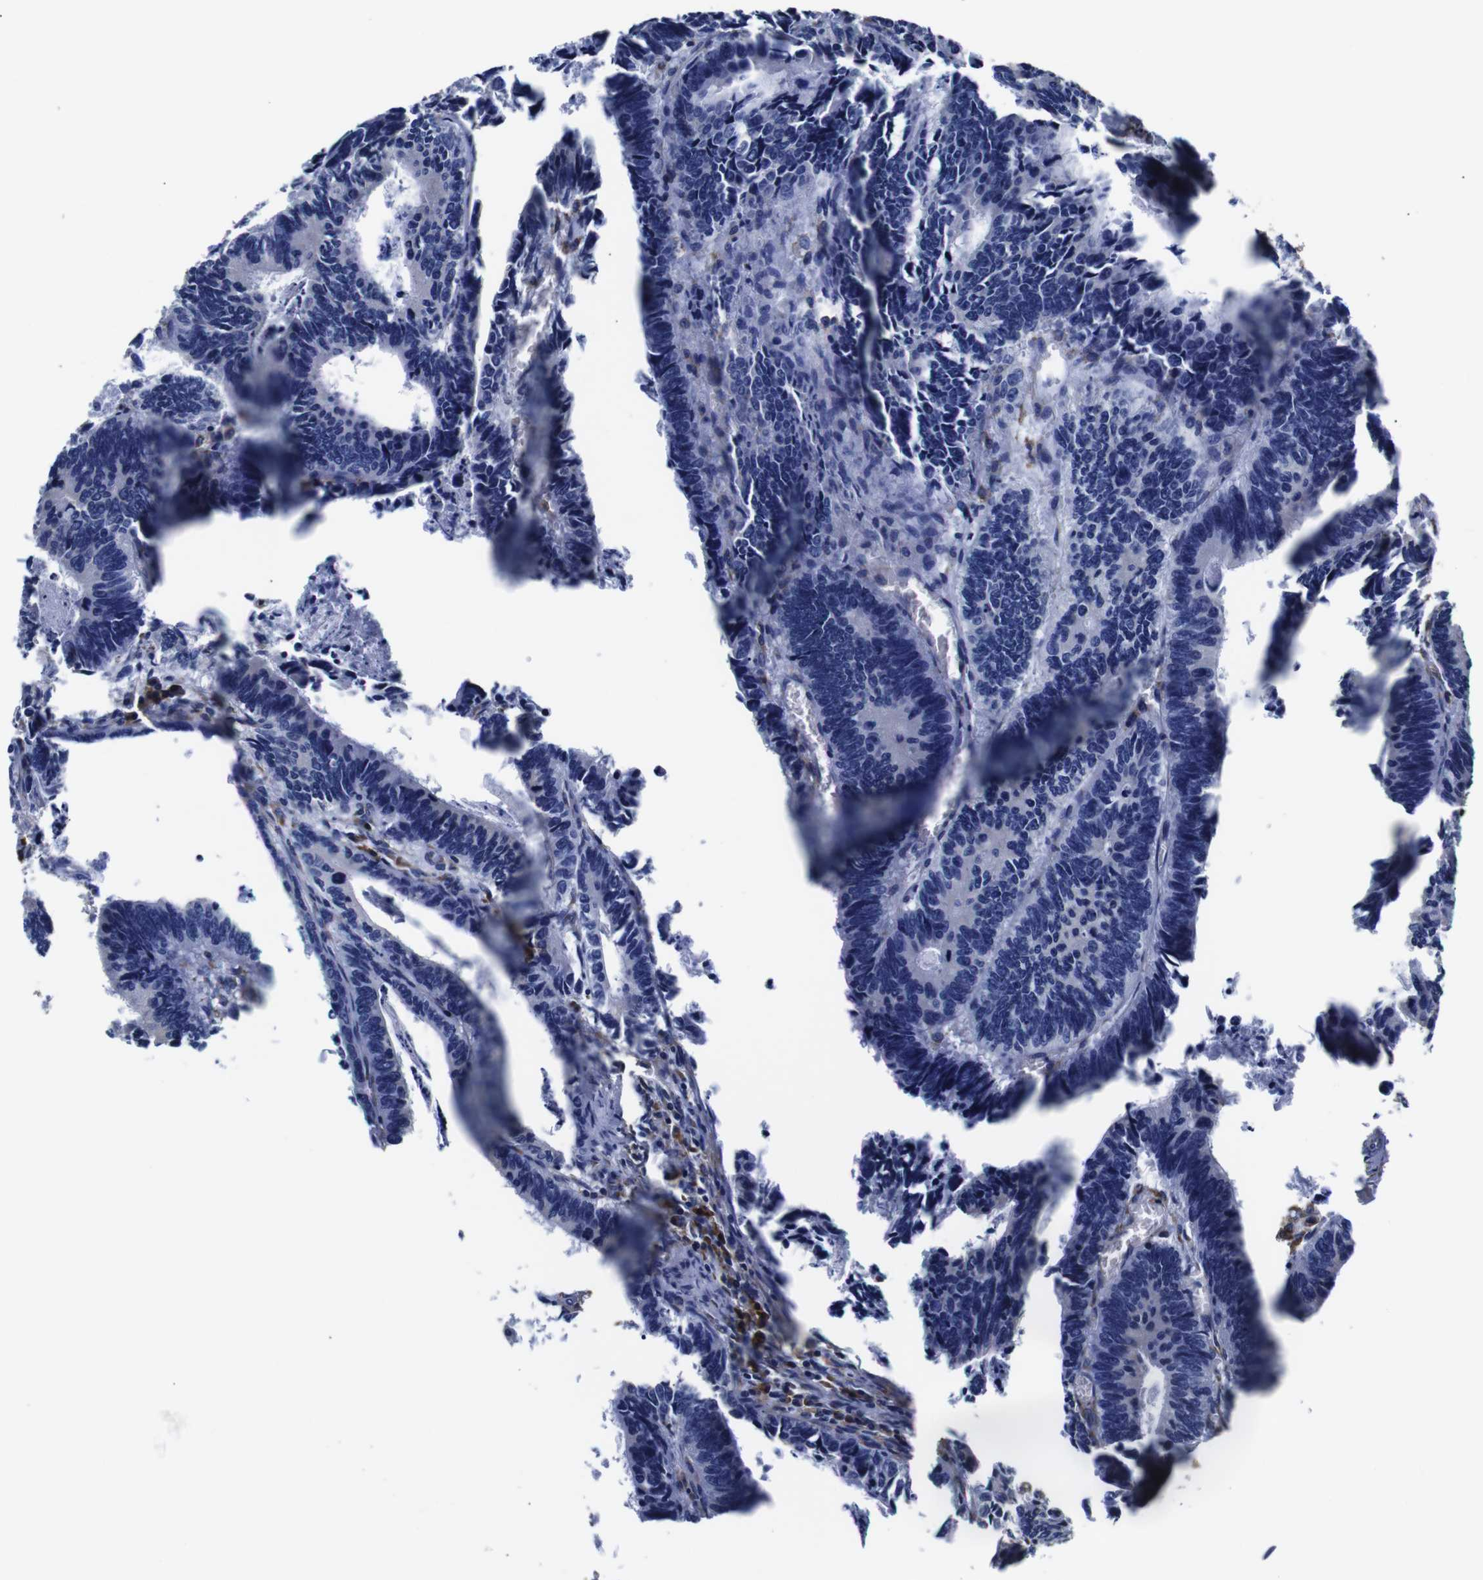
{"staining": {"intensity": "negative", "quantity": "none", "location": "none"}, "tissue": "colorectal cancer", "cell_type": "Tumor cells", "image_type": "cancer", "snomed": [{"axis": "morphology", "description": "Adenocarcinoma, NOS"}, {"axis": "topography", "description": "Colon"}], "caption": "Tumor cells are negative for protein expression in human colorectal adenocarcinoma.", "gene": "PPIB", "patient": {"sex": "male", "age": 72}}